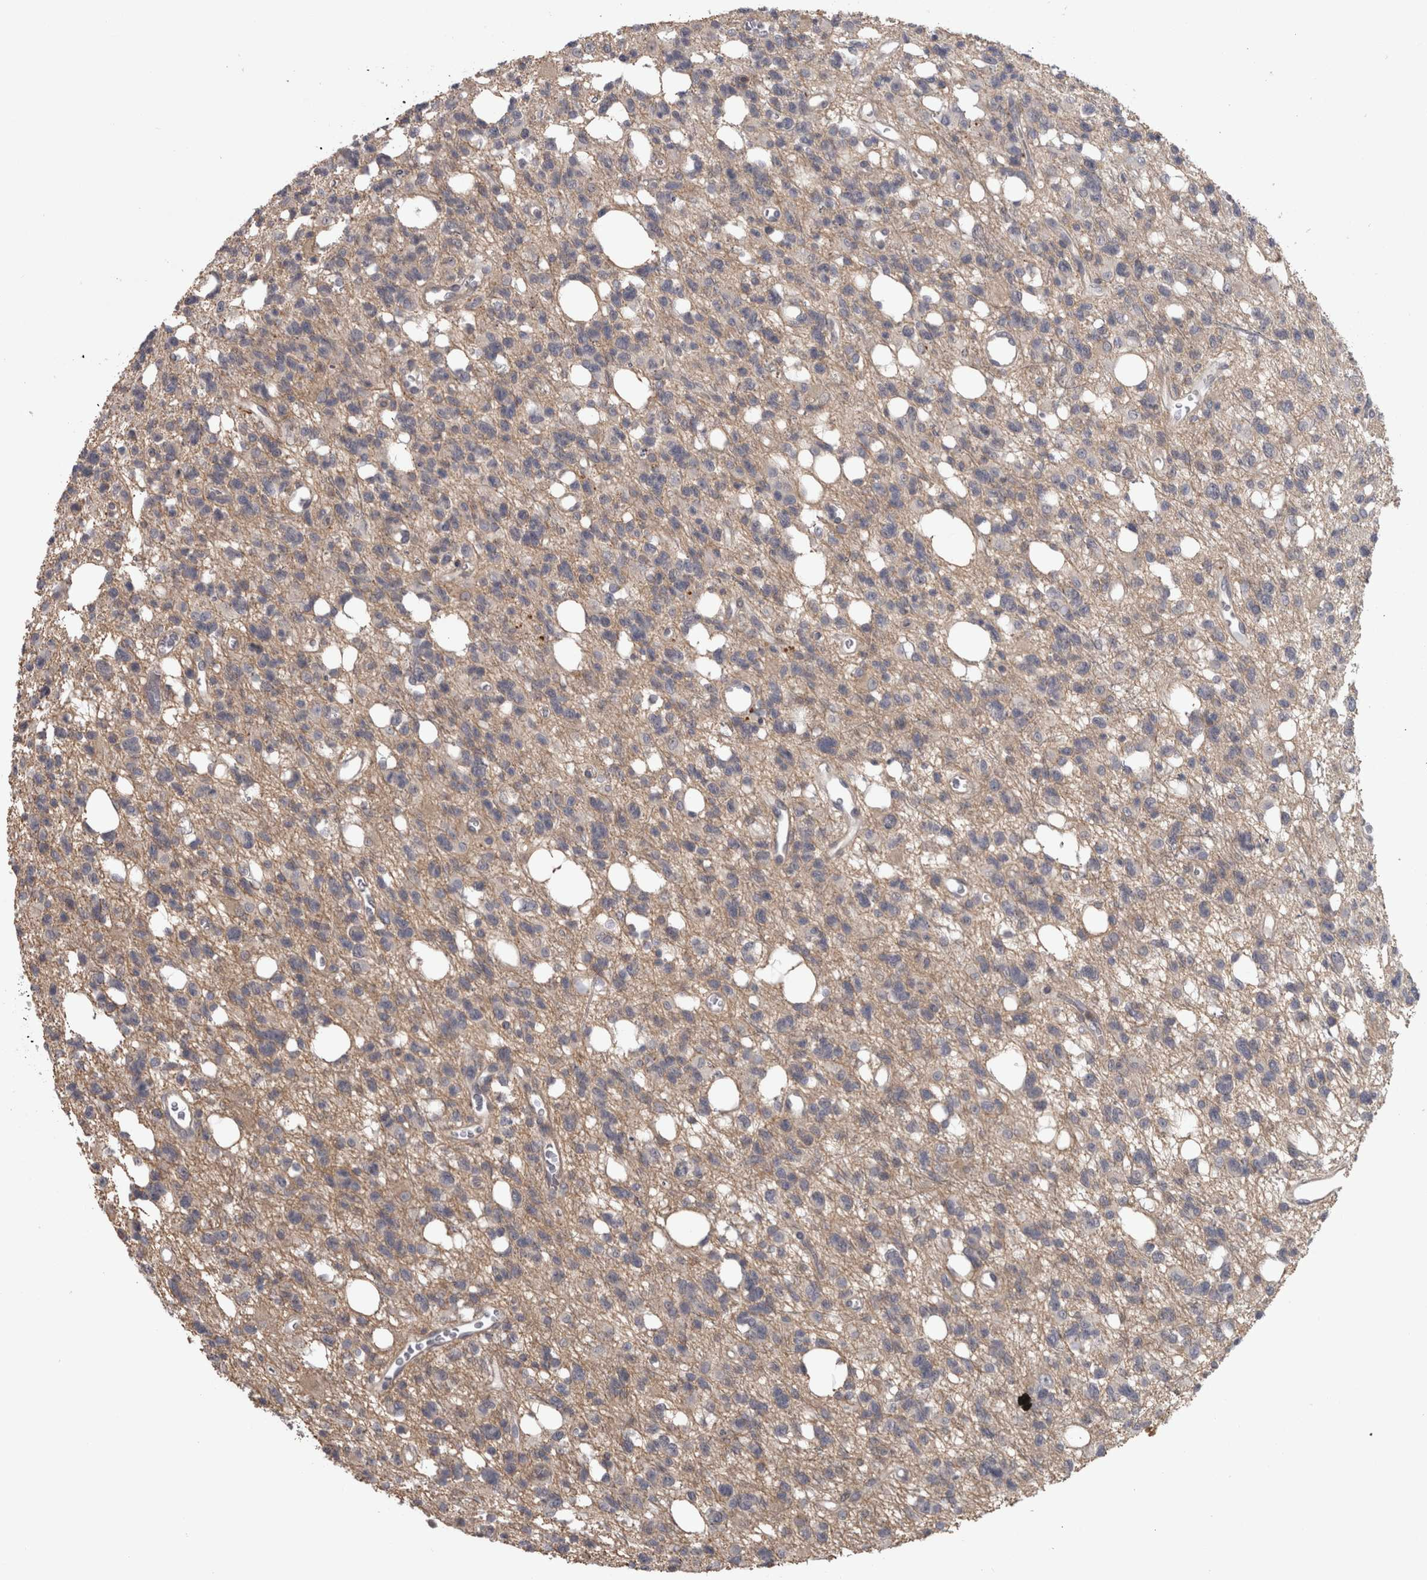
{"staining": {"intensity": "weak", "quantity": "<25%", "location": "cytoplasmic/membranous"}, "tissue": "glioma", "cell_type": "Tumor cells", "image_type": "cancer", "snomed": [{"axis": "morphology", "description": "Glioma, malignant, High grade"}, {"axis": "topography", "description": "Brain"}], "caption": "IHC photomicrograph of neoplastic tissue: human glioma stained with DAB demonstrates no significant protein staining in tumor cells.", "gene": "PPP1R12B", "patient": {"sex": "female", "age": 62}}